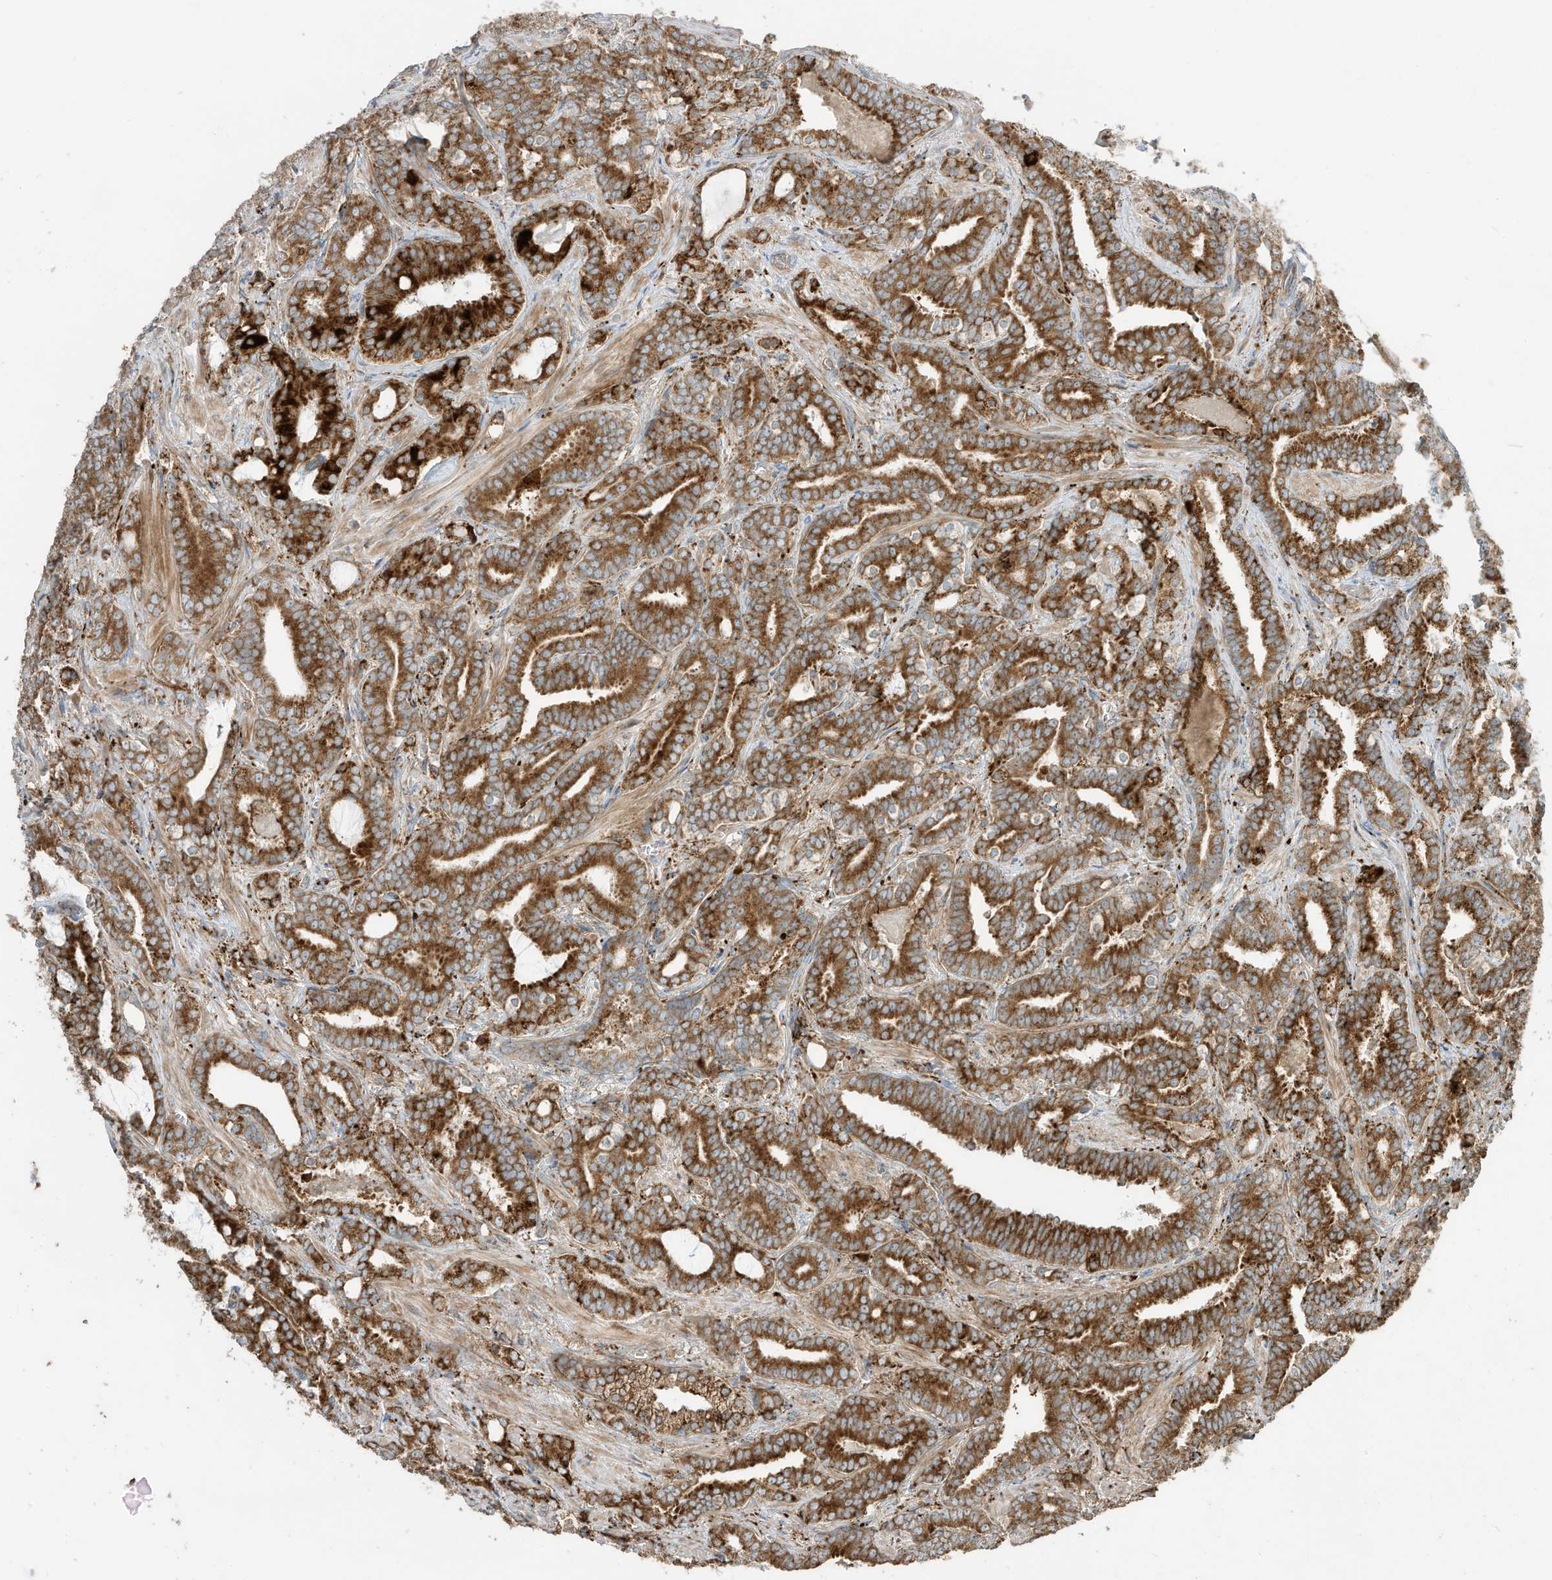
{"staining": {"intensity": "strong", "quantity": ">75%", "location": "cytoplasmic/membranous"}, "tissue": "prostate cancer", "cell_type": "Tumor cells", "image_type": "cancer", "snomed": [{"axis": "morphology", "description": "Adenocarcinoma, High grade"}, {"axis": "topography", "description": "Prostate and seminal vesicle, NOS"}], "caption": "Prostate cancer (adenocarcinoma (high-grade)) stained with a protein marker demonstrates strong staining in tumor cells.", "gene": "TRNAU1AP", "patient": {"sex": "male", "age": 67}}